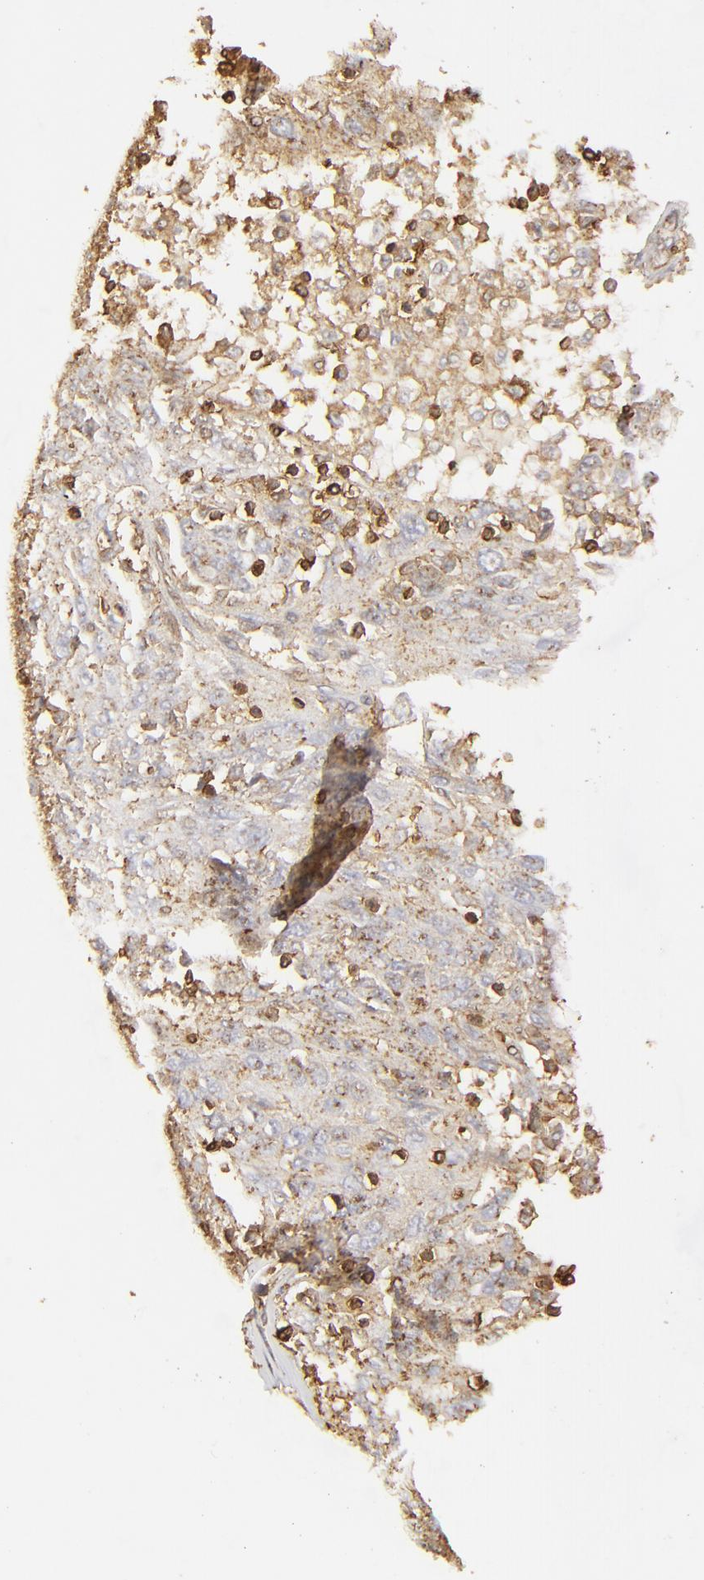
{"staining": {"intensity": "moderate", "quantity": ">75%", "location": "cytoplasmic/membranous"}, "tissue": "ovarian cancer", "cell_type": "Tumor cells", "image_type": "cancer", "snomed": [{"axis": "morphology", "description": "Carcinoma, endometroid"}, {"axis": "topography", "description": "Ovary"}], "caption": "Ovarian cancer (endometroid carcinoma) tissue displays moderate cytoplasmic/membranous positivity in approximately >75% of tumor cells", "gene": "ACTB", "patient": {"sex": "female", "age": 50}}